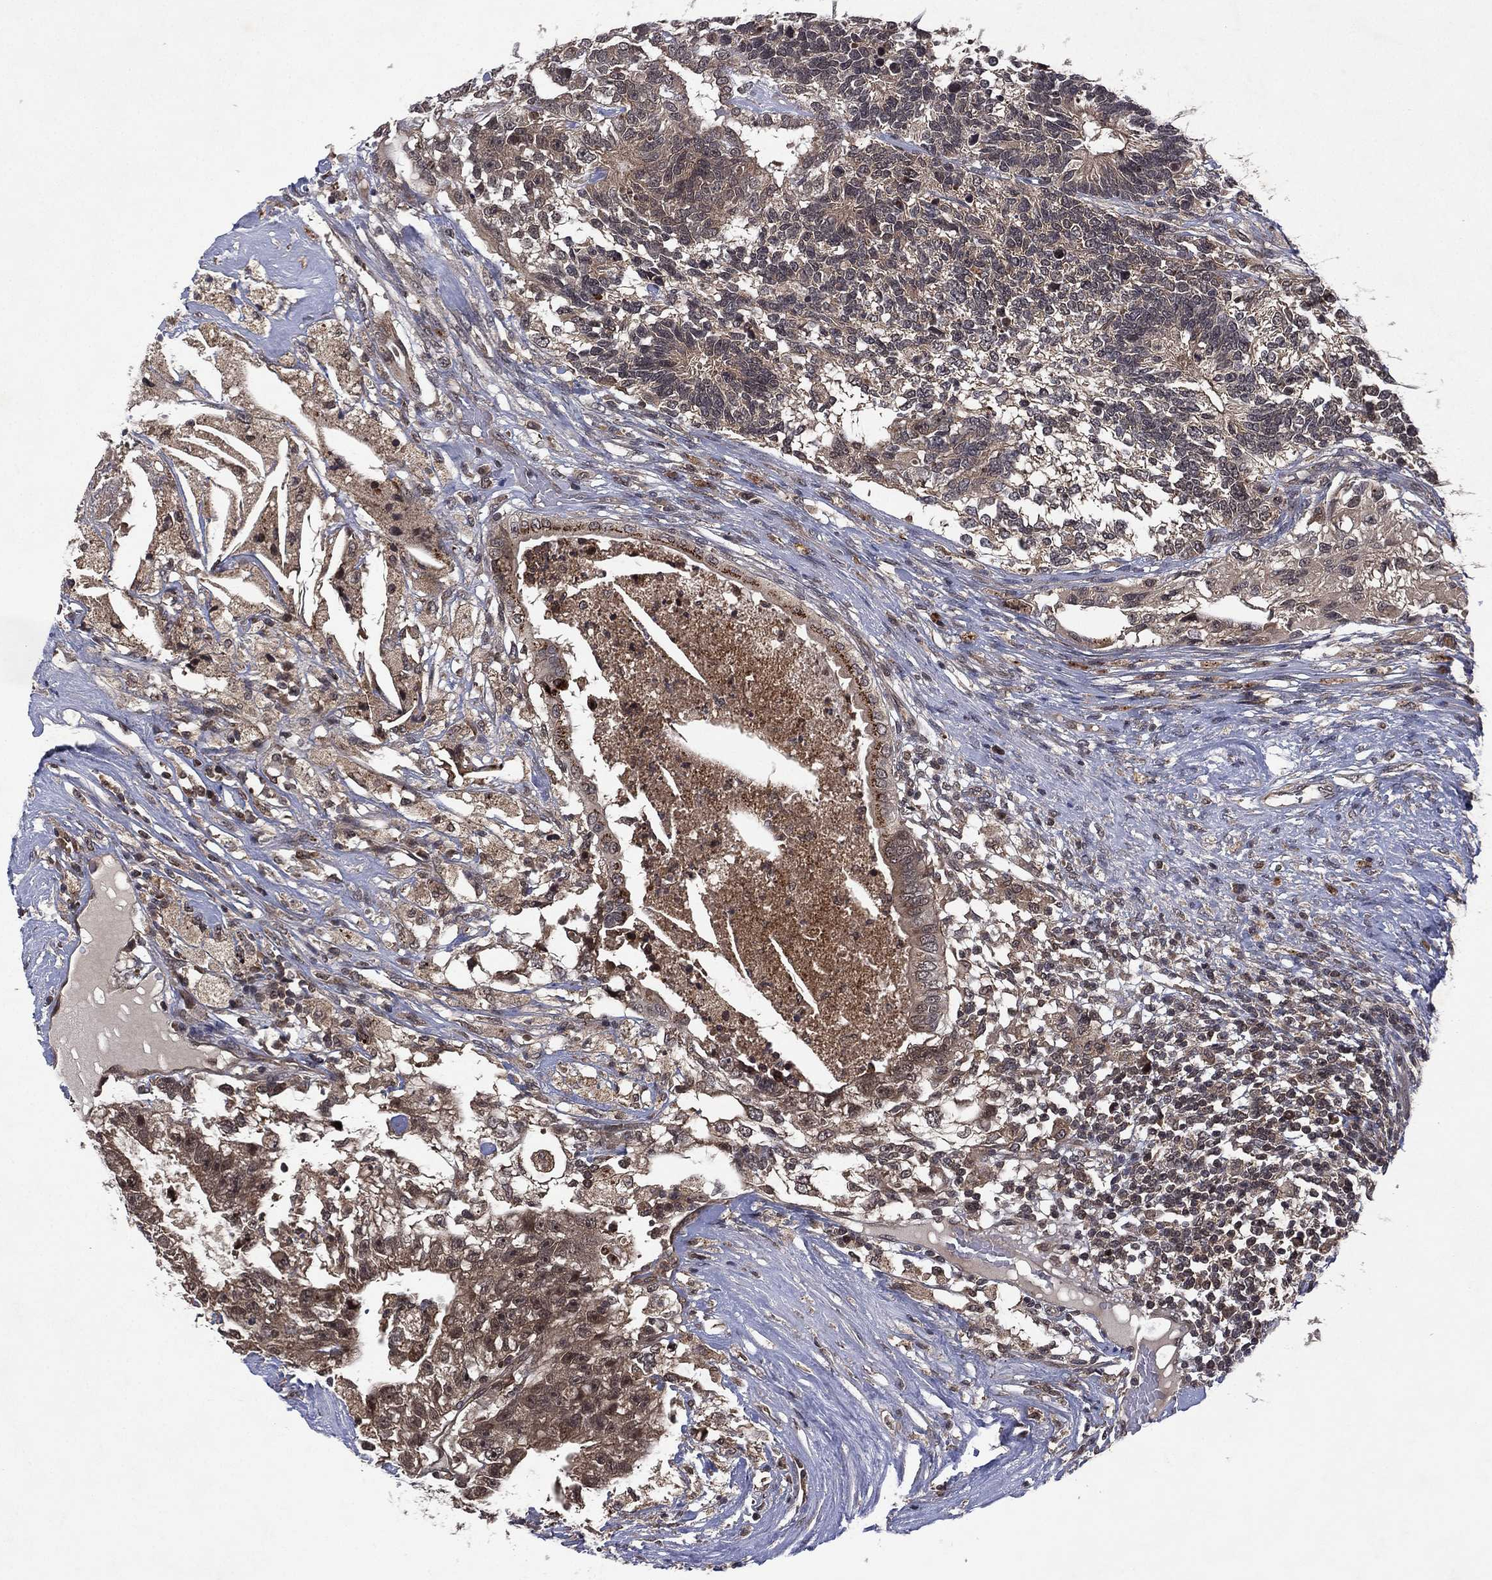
{"staining": {"intensity": "negative", "quantity": "none", "location": "none"}, "tissue": "testis cancer", "cell_type": "Tumor cells", "image_type": "cancer", "snomed": [{"axis": "morphology", "description": "Seminoma, NOS"}, {"axis": "morphology", "description": "Carcinoma, Embryonal, NOS"}, {"axis": "topography", "description": "Testis"}], "caption": "Testis embryonal carcinoma stained for a protein using immunohistochemistry (IHC) exhibits no positivity tumor cells.", "gene": "ATG4B", "patient": {"sex": "male", "age": 41}}